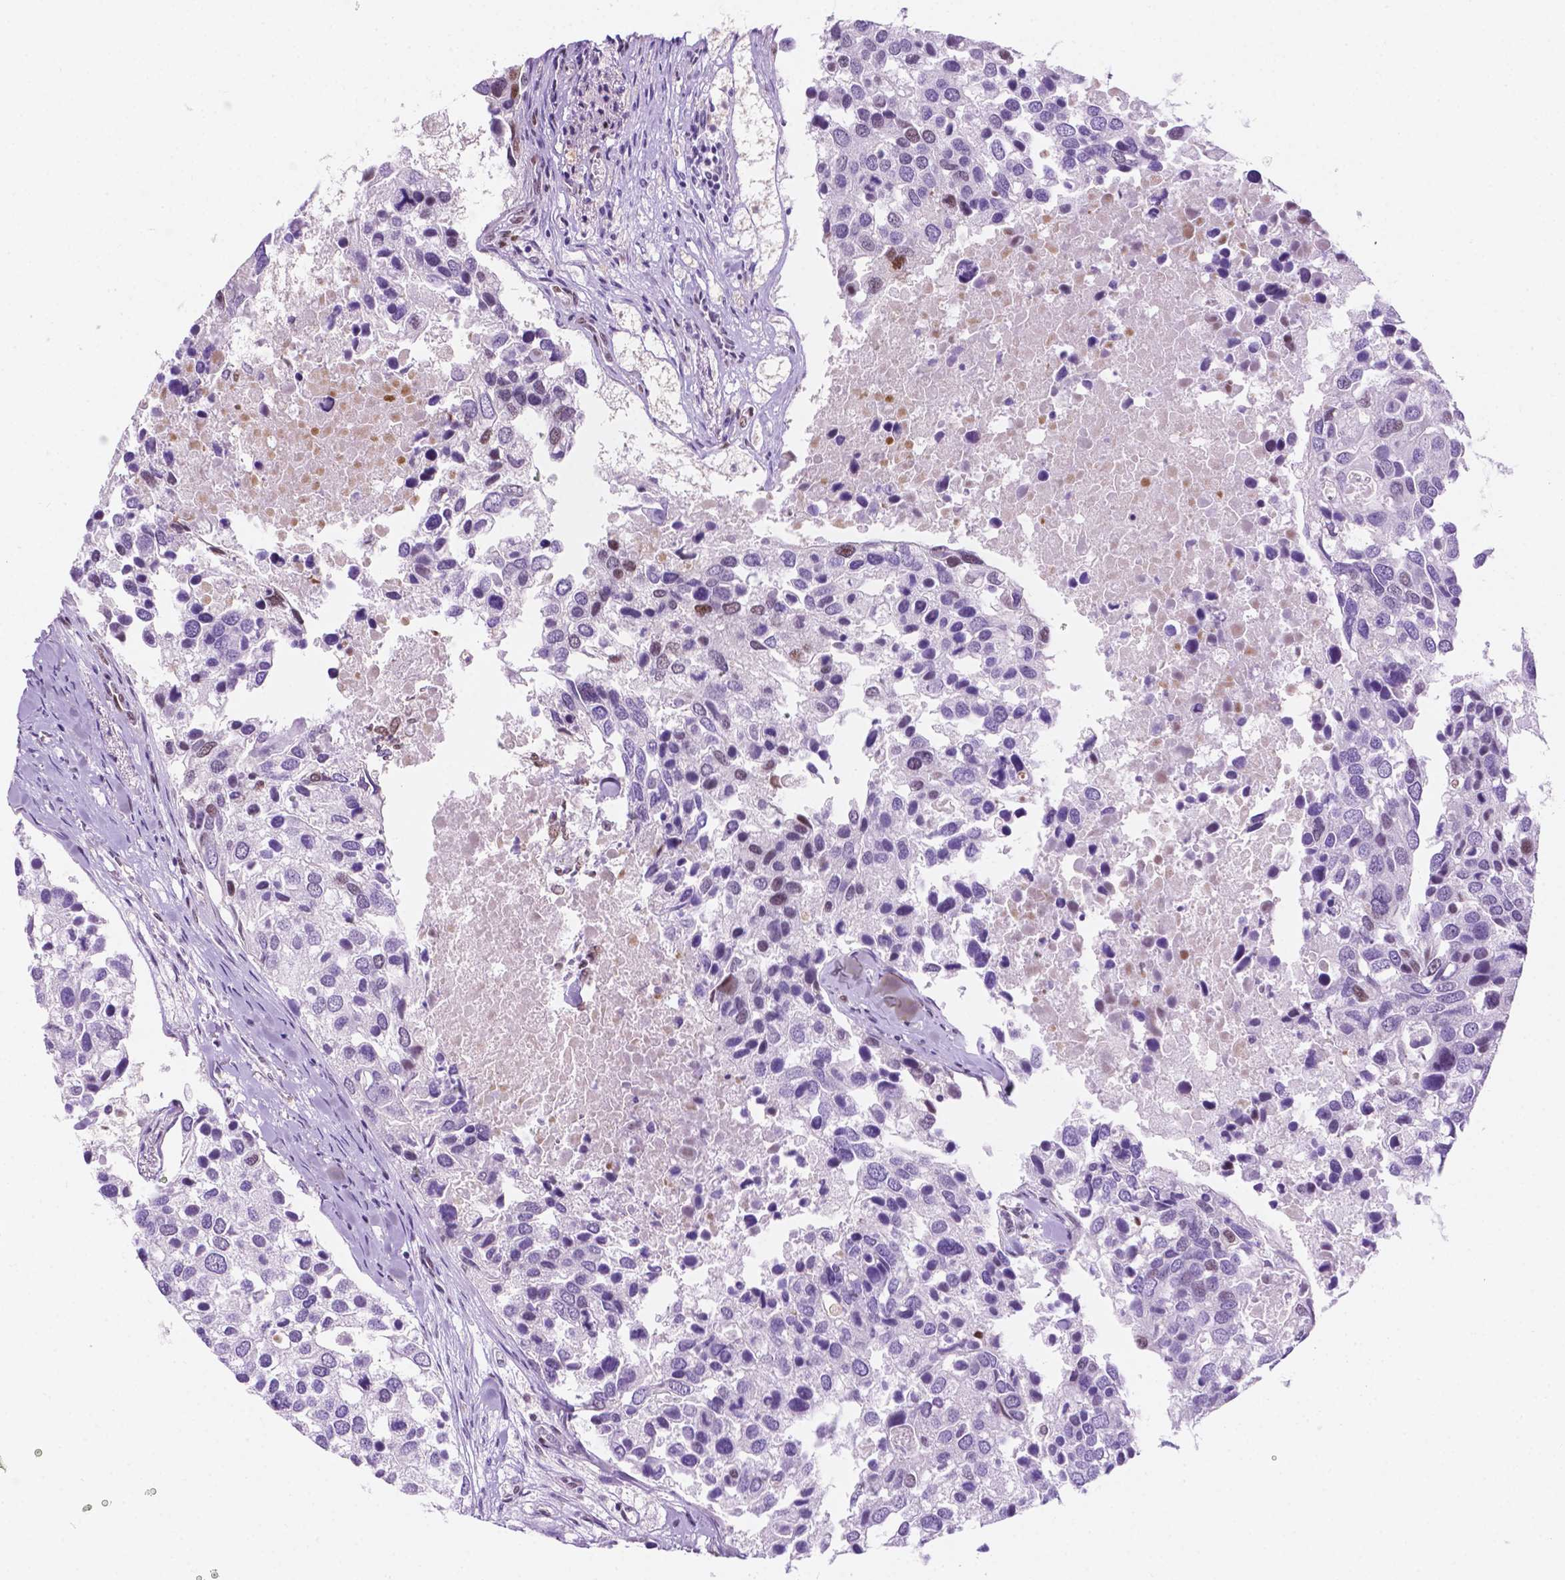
{"staining": {"intensity": "negative", "quantity": "none", "location": "none"}, "tissue": "breast cancer", "cell_type": "Tumor cells", "image_type": "cancer", "snomed": [{"axis": "morphology", "description": "Duct carcinoma"}, {"axis": "topography", "description": "Breast"}], "caption": "Human breast cancer (infiltrating ductal carcinoma) stained for a protein using immunohistochemistry (IHC) reveals no positivity in tumor cells.", "gene": "ERF", "patient": {"sex": "female", "age": 83}}